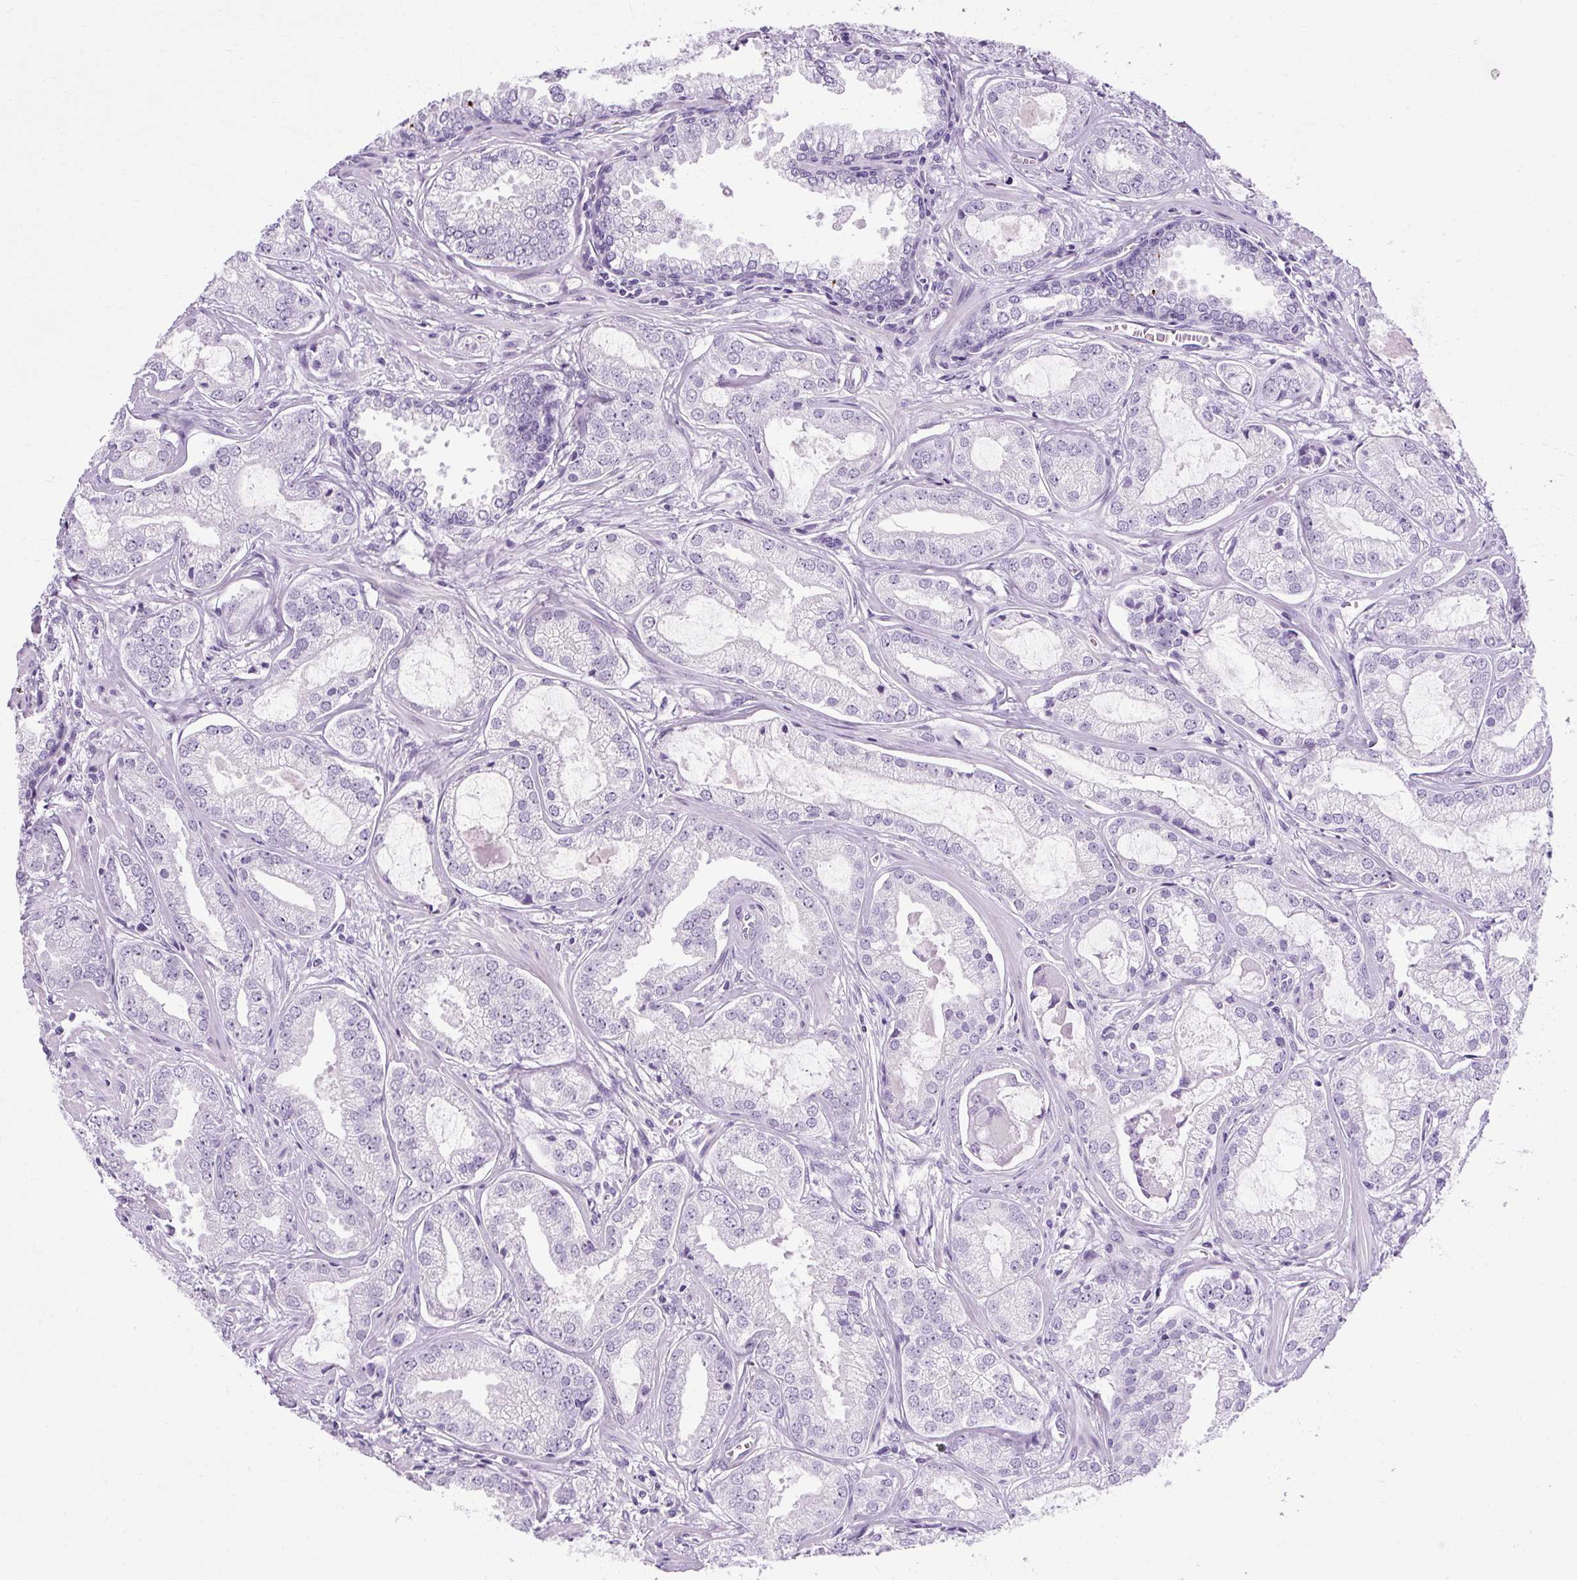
{"staining": {"intensity": "negative", "quantity": "none", "location": "none"}, "tissue": "prostate cancer", "cell_type": "Tumor cells", "image_type": "cancer", "snomed": [{"axis": "morphology", "description": "Adenocarcinoma, Medium grade"}, {"axis": "topography", "description": "Prostate"}], "caption": "This is a photomicrograph of immunohistochemistry staining of prostate cancer (medium-grade adenocarcinoma), which shows no expression in tumor cells. (Stains: DAB IHC with hematoxylin counter stain, Microscopy: brightfield microscopy at high magnification).", "gene": "B3GNT4", "patient": {"sex": "male", "age": 57}}